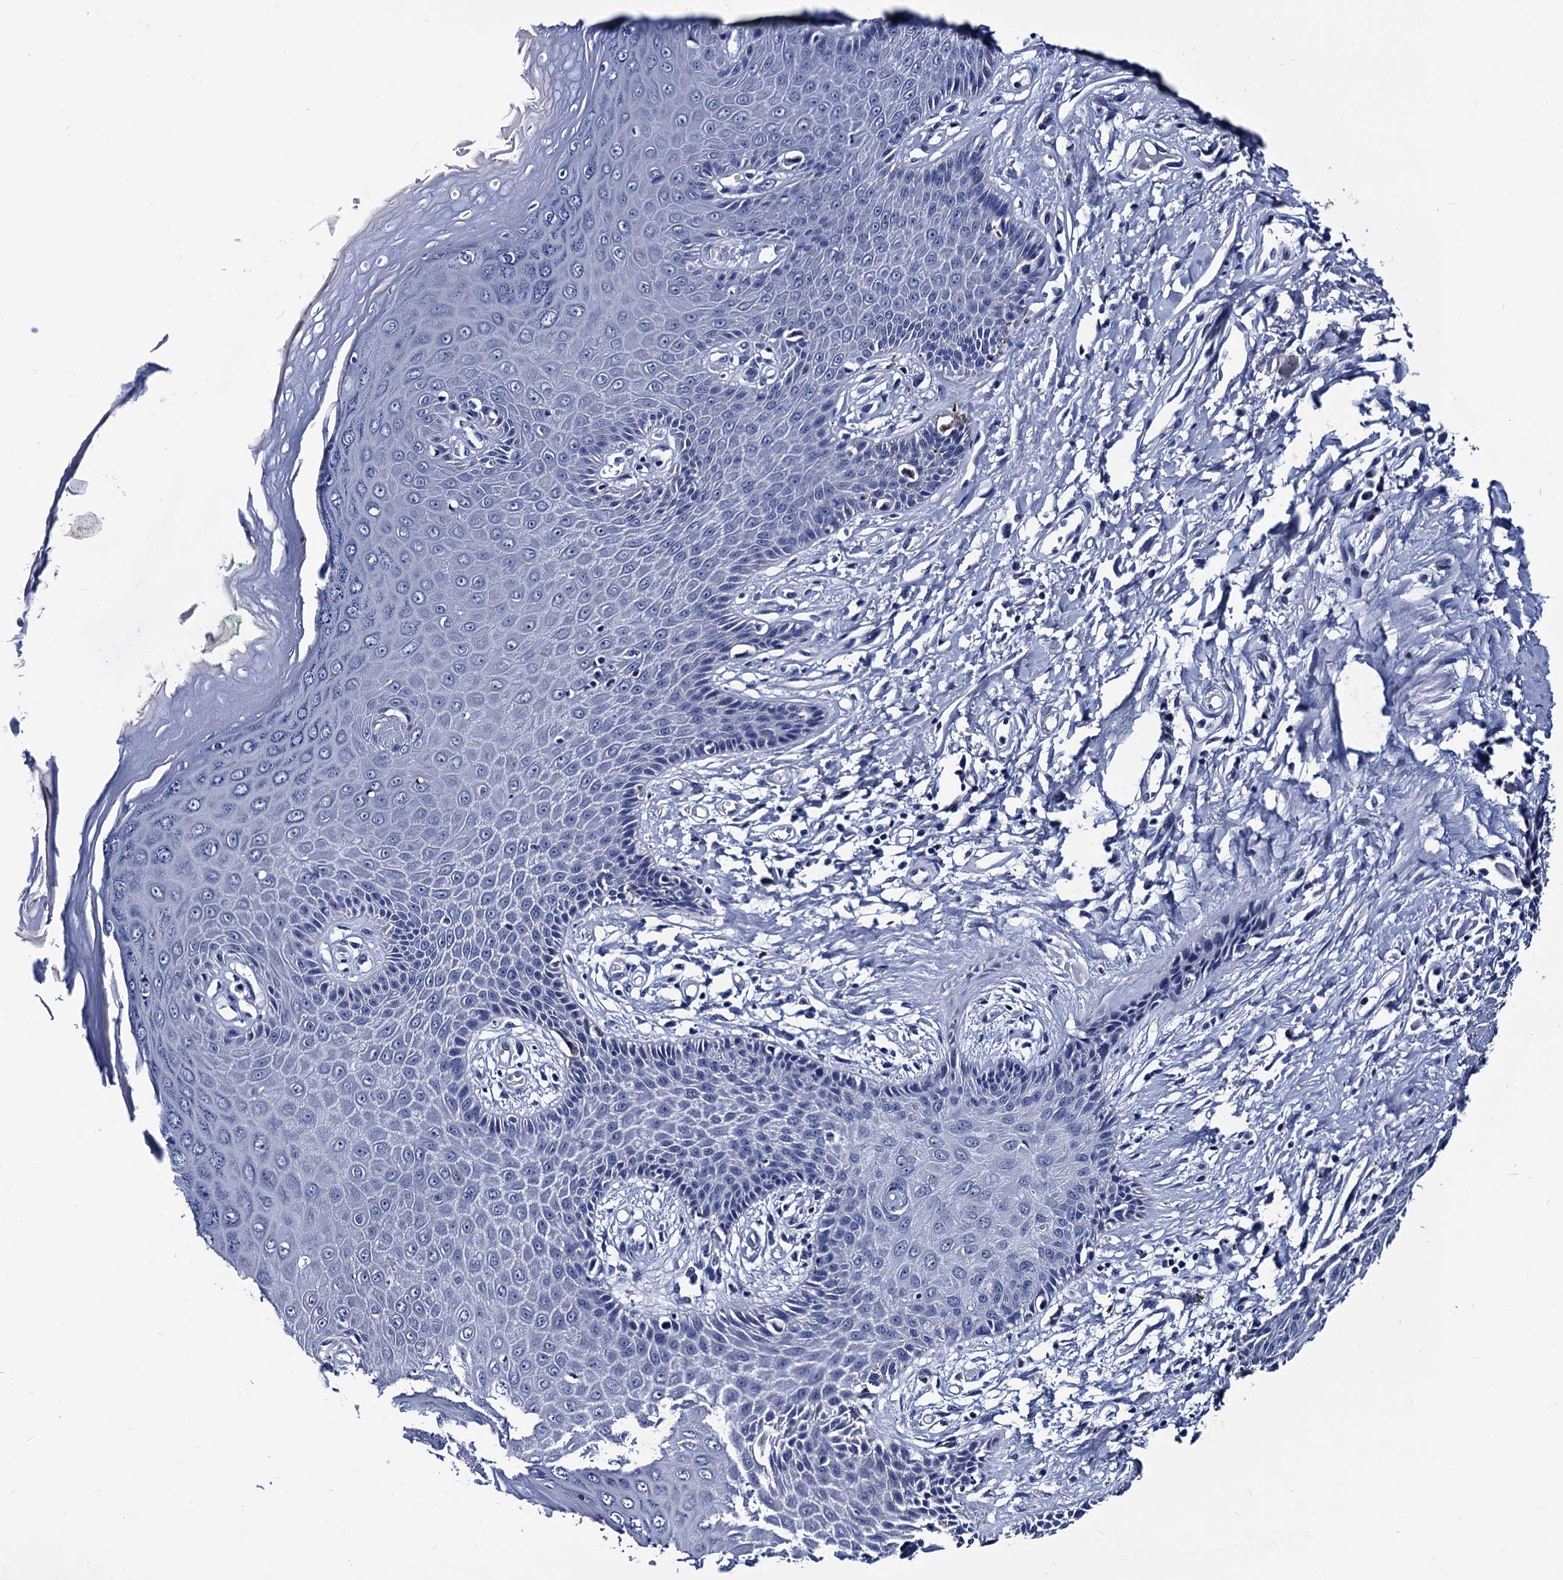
{"staining": {"intensity": "negative", "quantity": "none", "location": "none"}, "tissue": "skin", "cell_type": "Epidermal cells", "image_type": "normal", "snomed": [{"axis": "morphology", "description": "Normal tissue, NOS"}, {"axis": "topography", "description": "Anal"}], "caption": "Immunohistochemistry of benign human skin displays no staining in epidermal cells.", "gene": "LRRC30", "patient": {"sex": "male", "age": 78}}